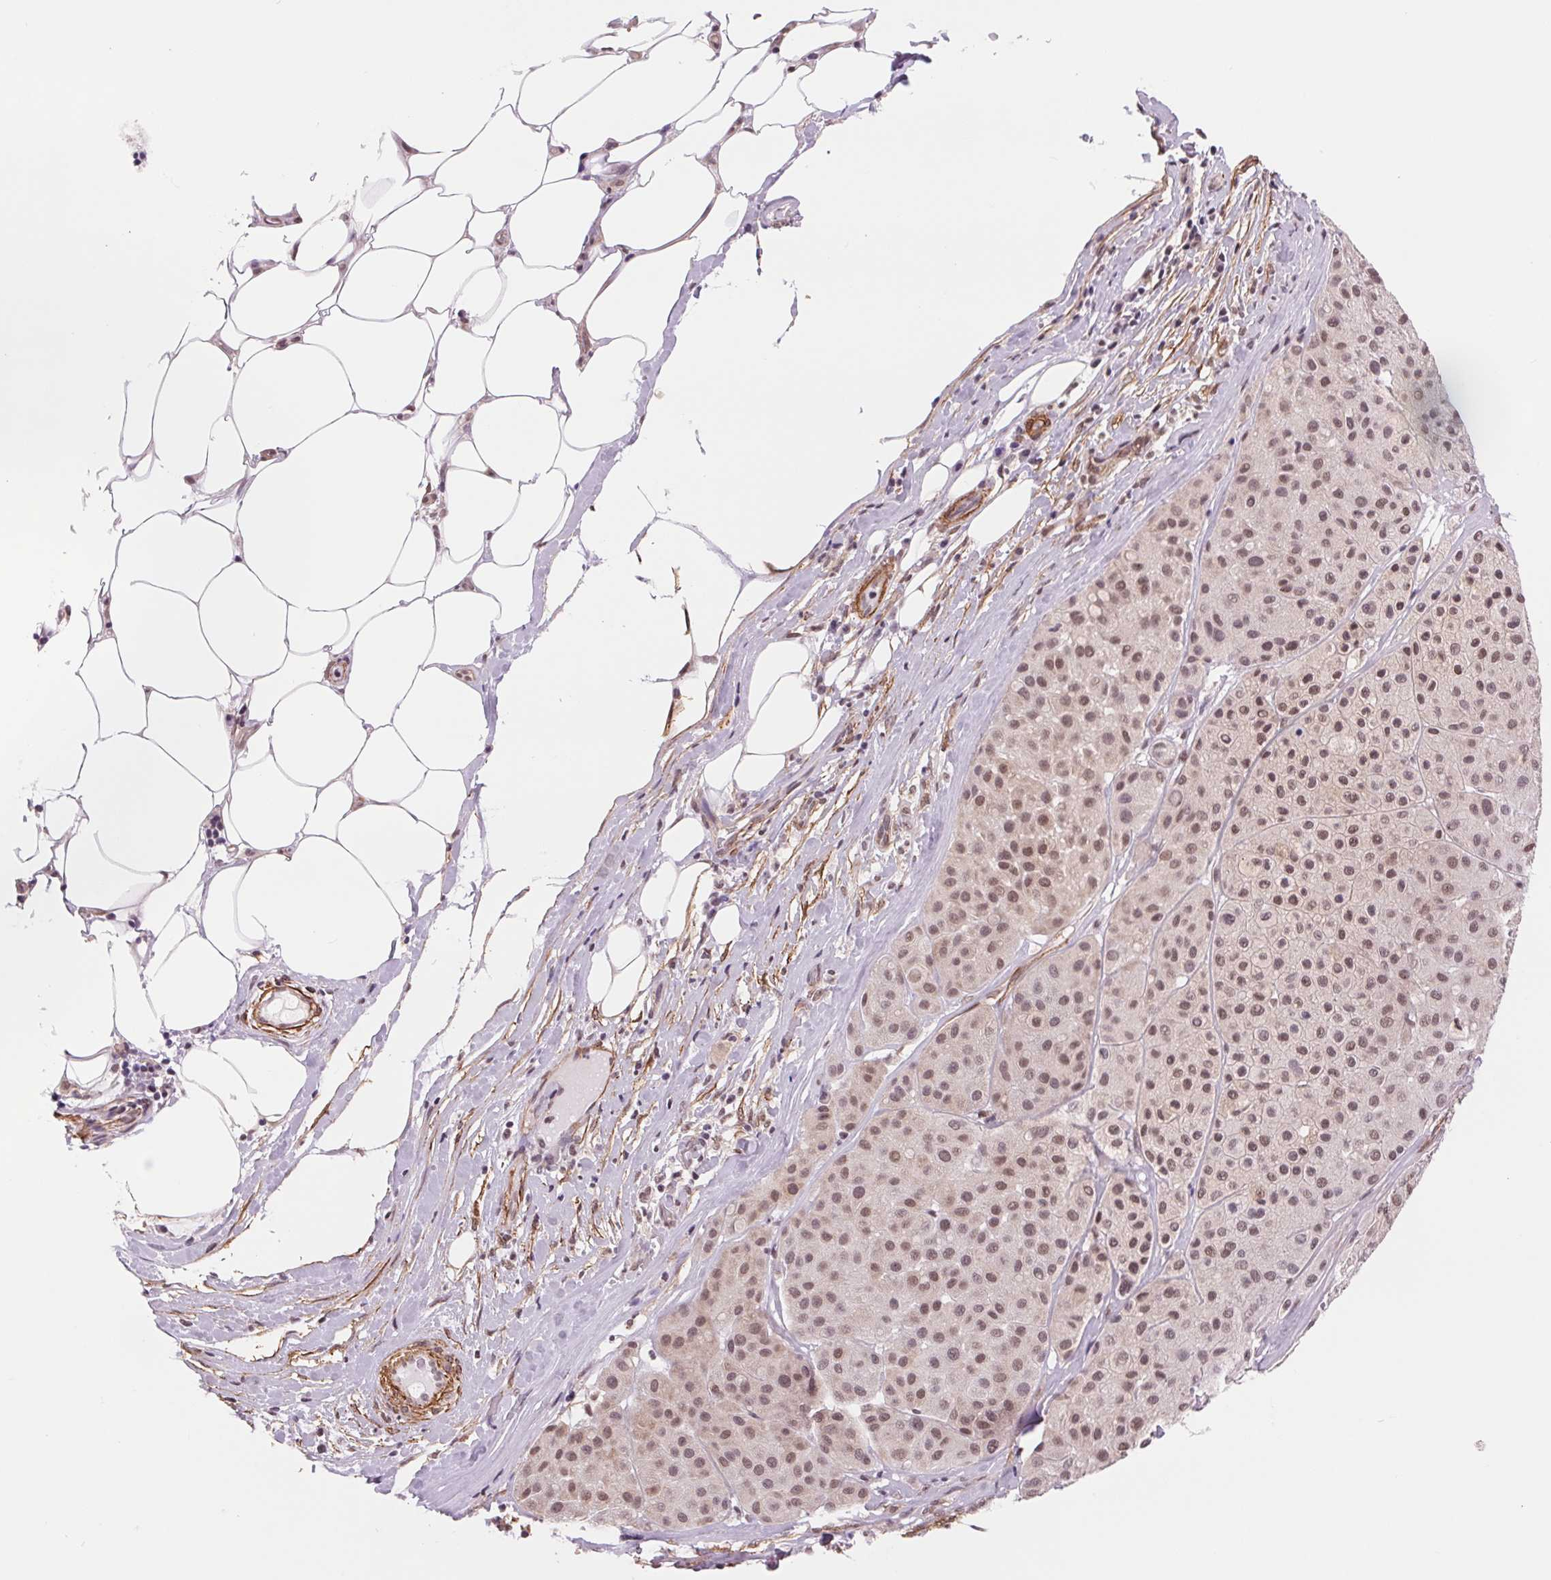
{"staining": {"intensity": "moderate", "quantity": ">75%", "location": "nuclear"}, "tissue": "melanoma", "cell_type": "Tumor cells", "image_type": "cancer", "snomed": [{"axis": "morphology", "description": "Malignant melanoma, Metastatic site"}, {"axis": "topography", "description": "Smooth muscle"}], "caption": "The photomicrograph displays immunohistochemical staining of malignant melanoma (metastatic site). There is moderate nuclear expression is identified in approximately >75% of tumor cells. (Brightfield microscopy of DAB IHC at high magnification).", "gene": "BCAT1", "patient": {"sex": "male", "age": 41}}